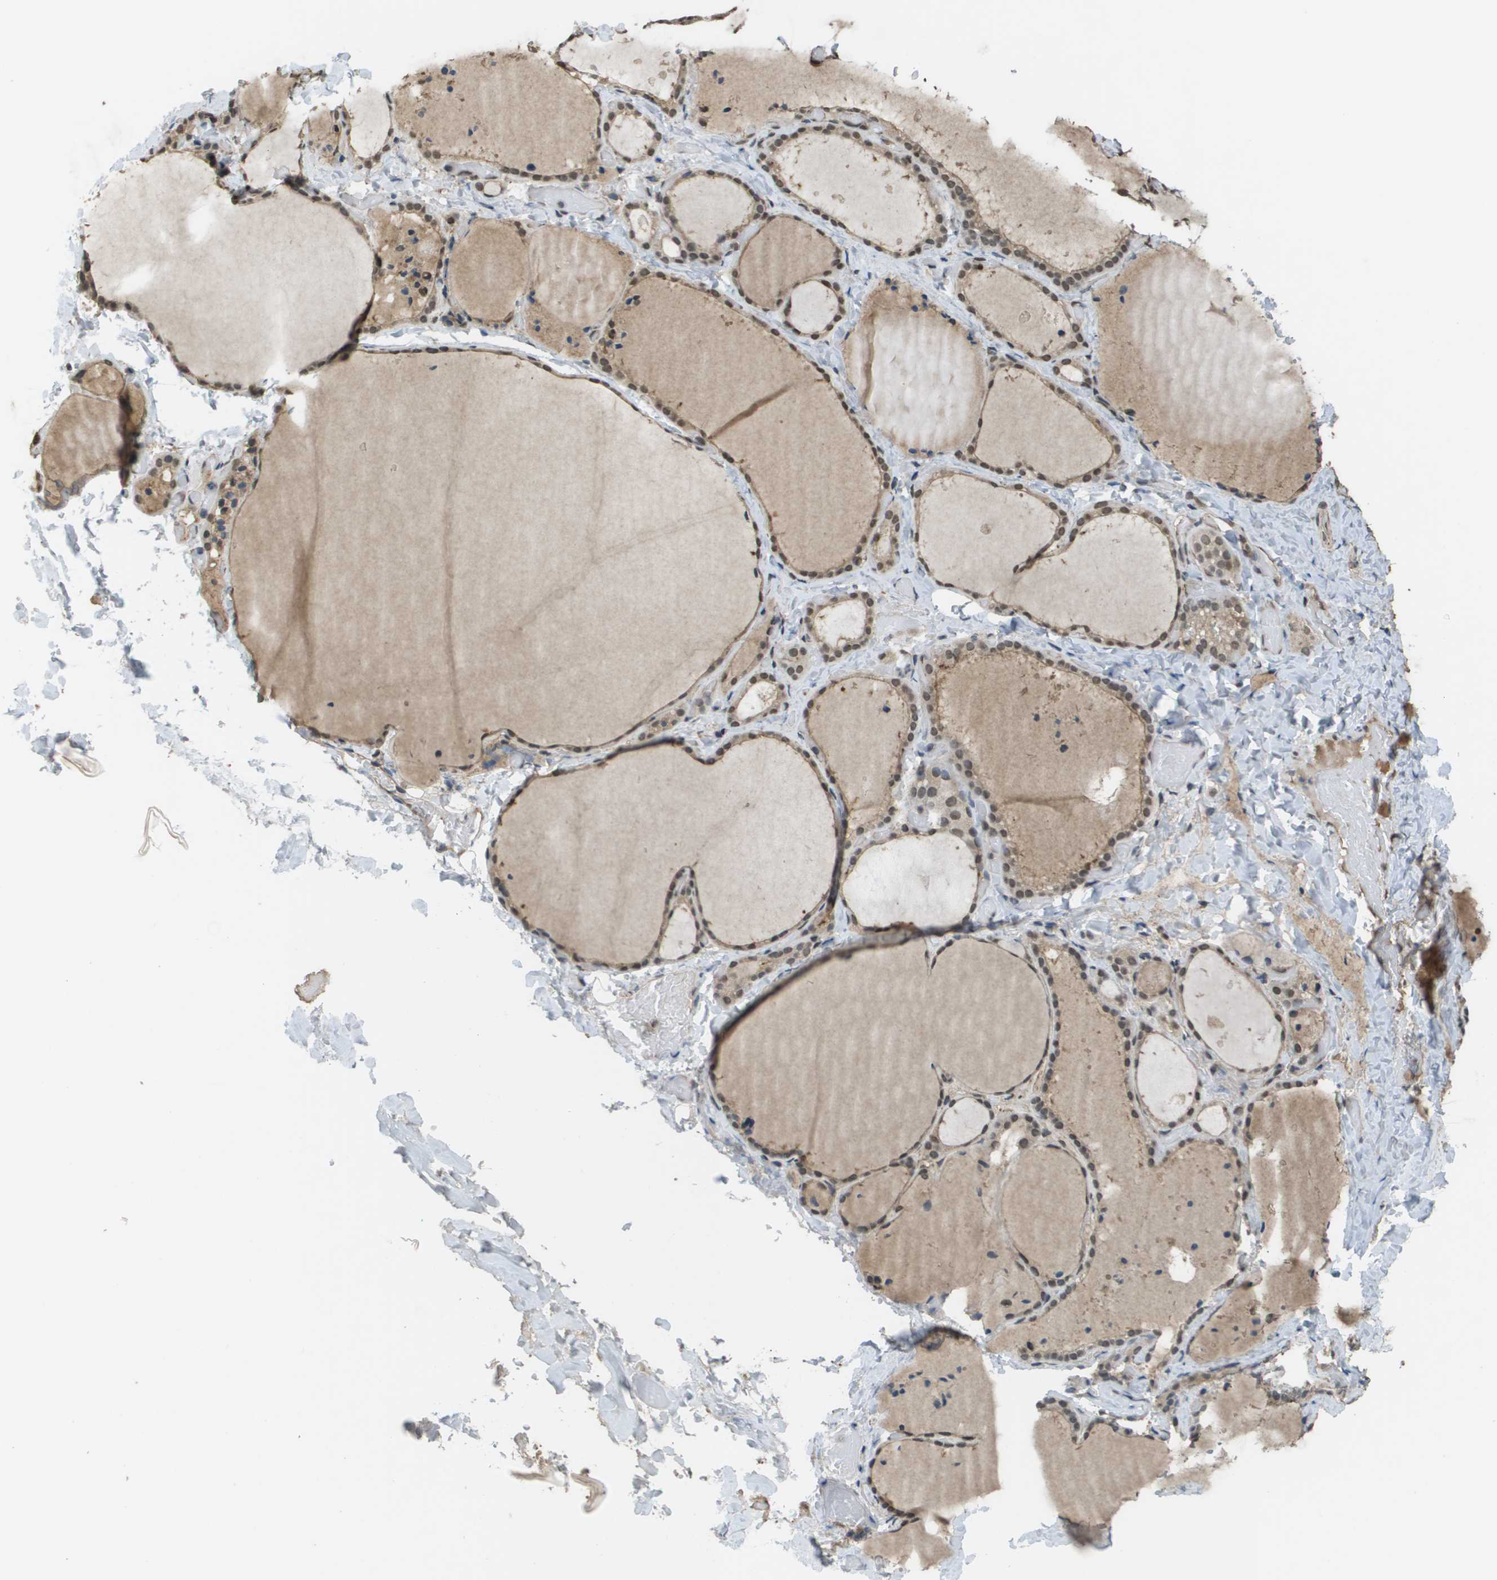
{"staining": {"intensity": "moderate", "quantity": ">75%", "location": "cytoplasmic/membranous,nuclear"}, "tissue": "thyroid gland", "cell_type": "Glandular cells", "image_type": "normal", "snomed": [{"axis": "morphology", "description": "Normal tissue, NOS"}, {"axis": "topography", "description": "Thyroid gland"}], "caption": "Immunohistochemistry micrograph of normal thyroid gland stained for a protein (brown), which shows medium levels of moderate cytoplasmic/membranous,nuclear expression in approximately >75% of glandular cells.", "gene": "NDRG2", "patient": {"sex": "female", "age": 44}}